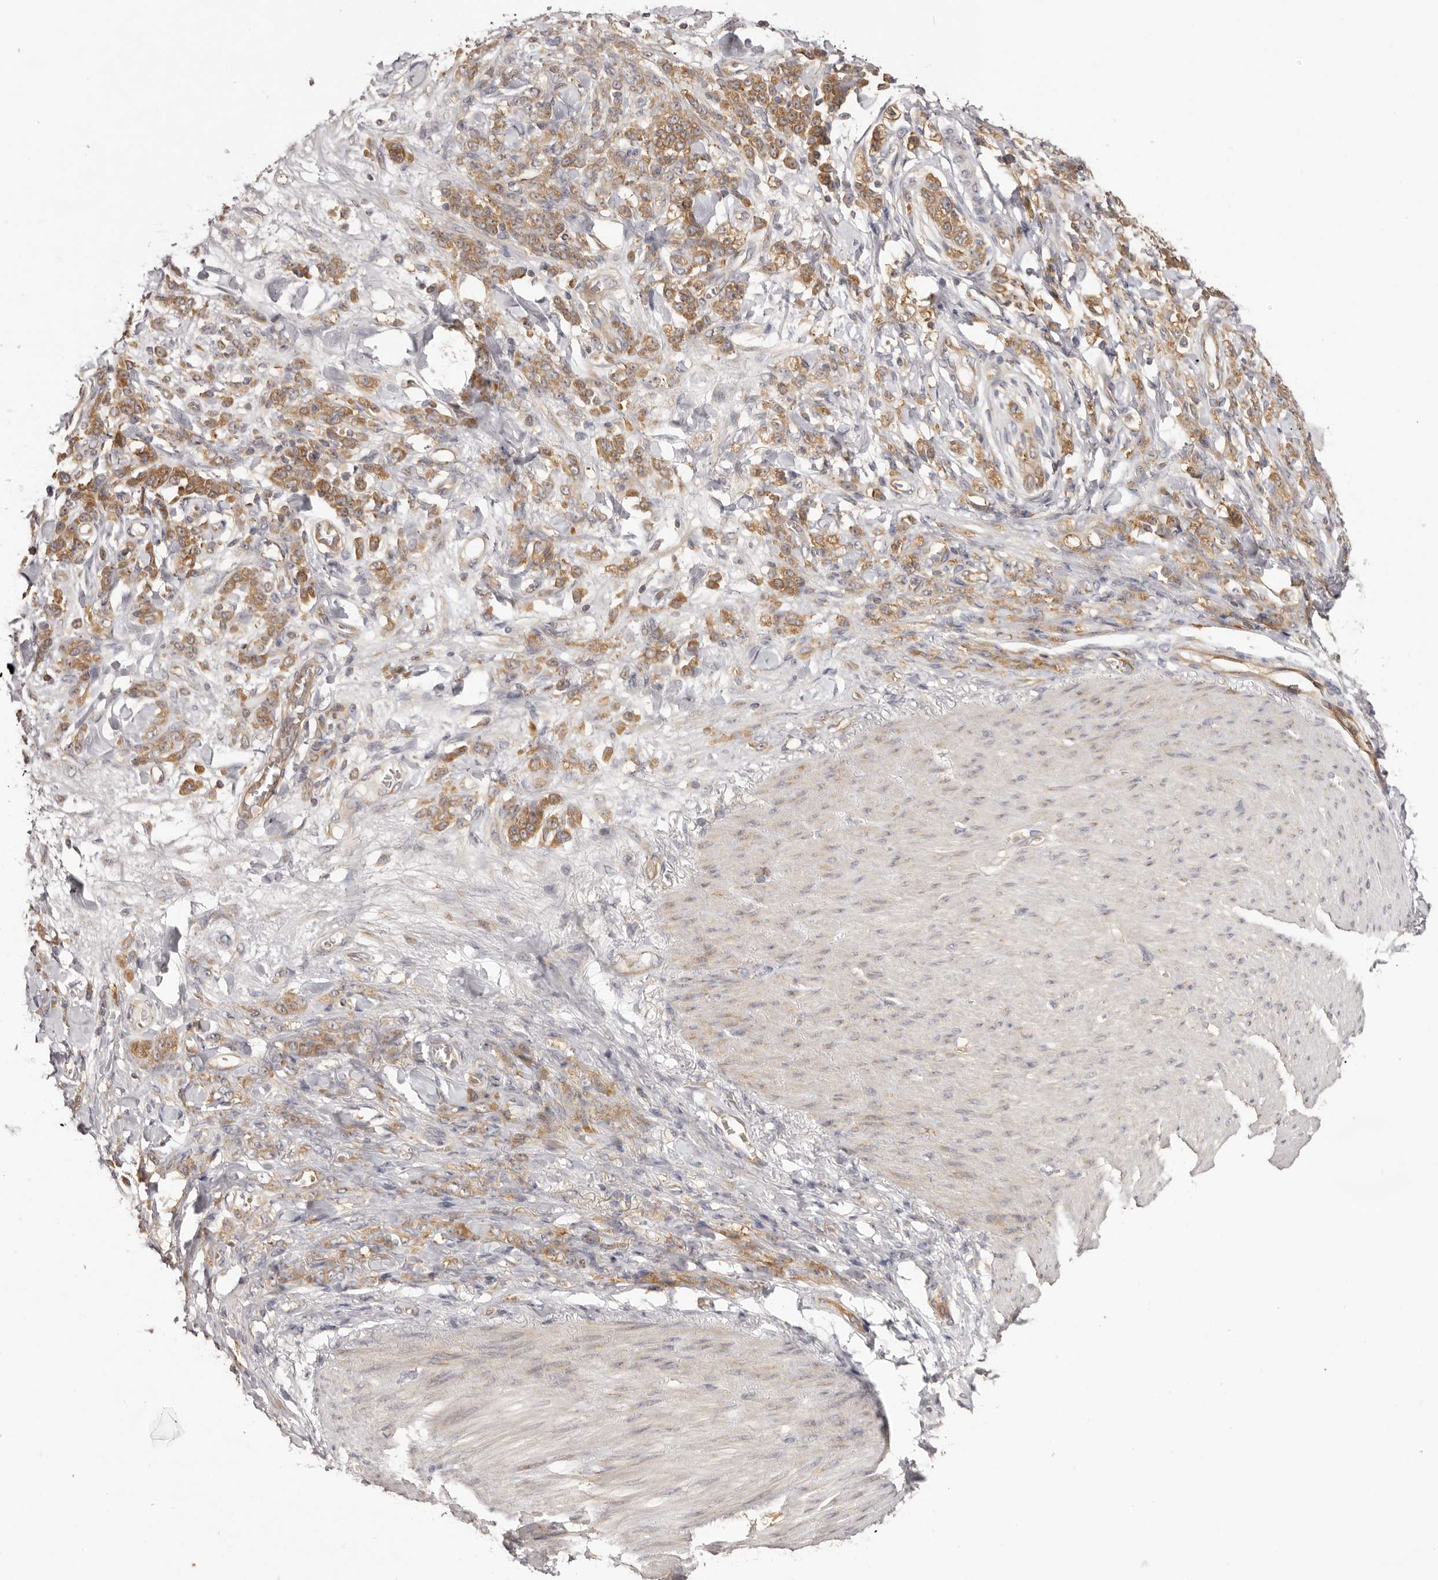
{"staining": {"intensity": "moderate", "quantity": ">75%", "location": "cytoplasmic/membranous"}, "tissue": "stomach cancer", "cell_type": "Tumor cells", "image_type": "cancer", "snomed": [{"axis": "morphology", "description": "Normal tissue, NOS"}, {"axis": "morphology", "description": "Adenocarcinoma, NOS"}, {"axis": "topography", "description": "Stomach"}], "caption": "Moderate cytoplasmic/membranous staining is identified in approximately >75% of tumor cells in stomach adenocarcinoma.", "gene": "EEF1E1", "patient": {"sex": "male", "age": 82}}